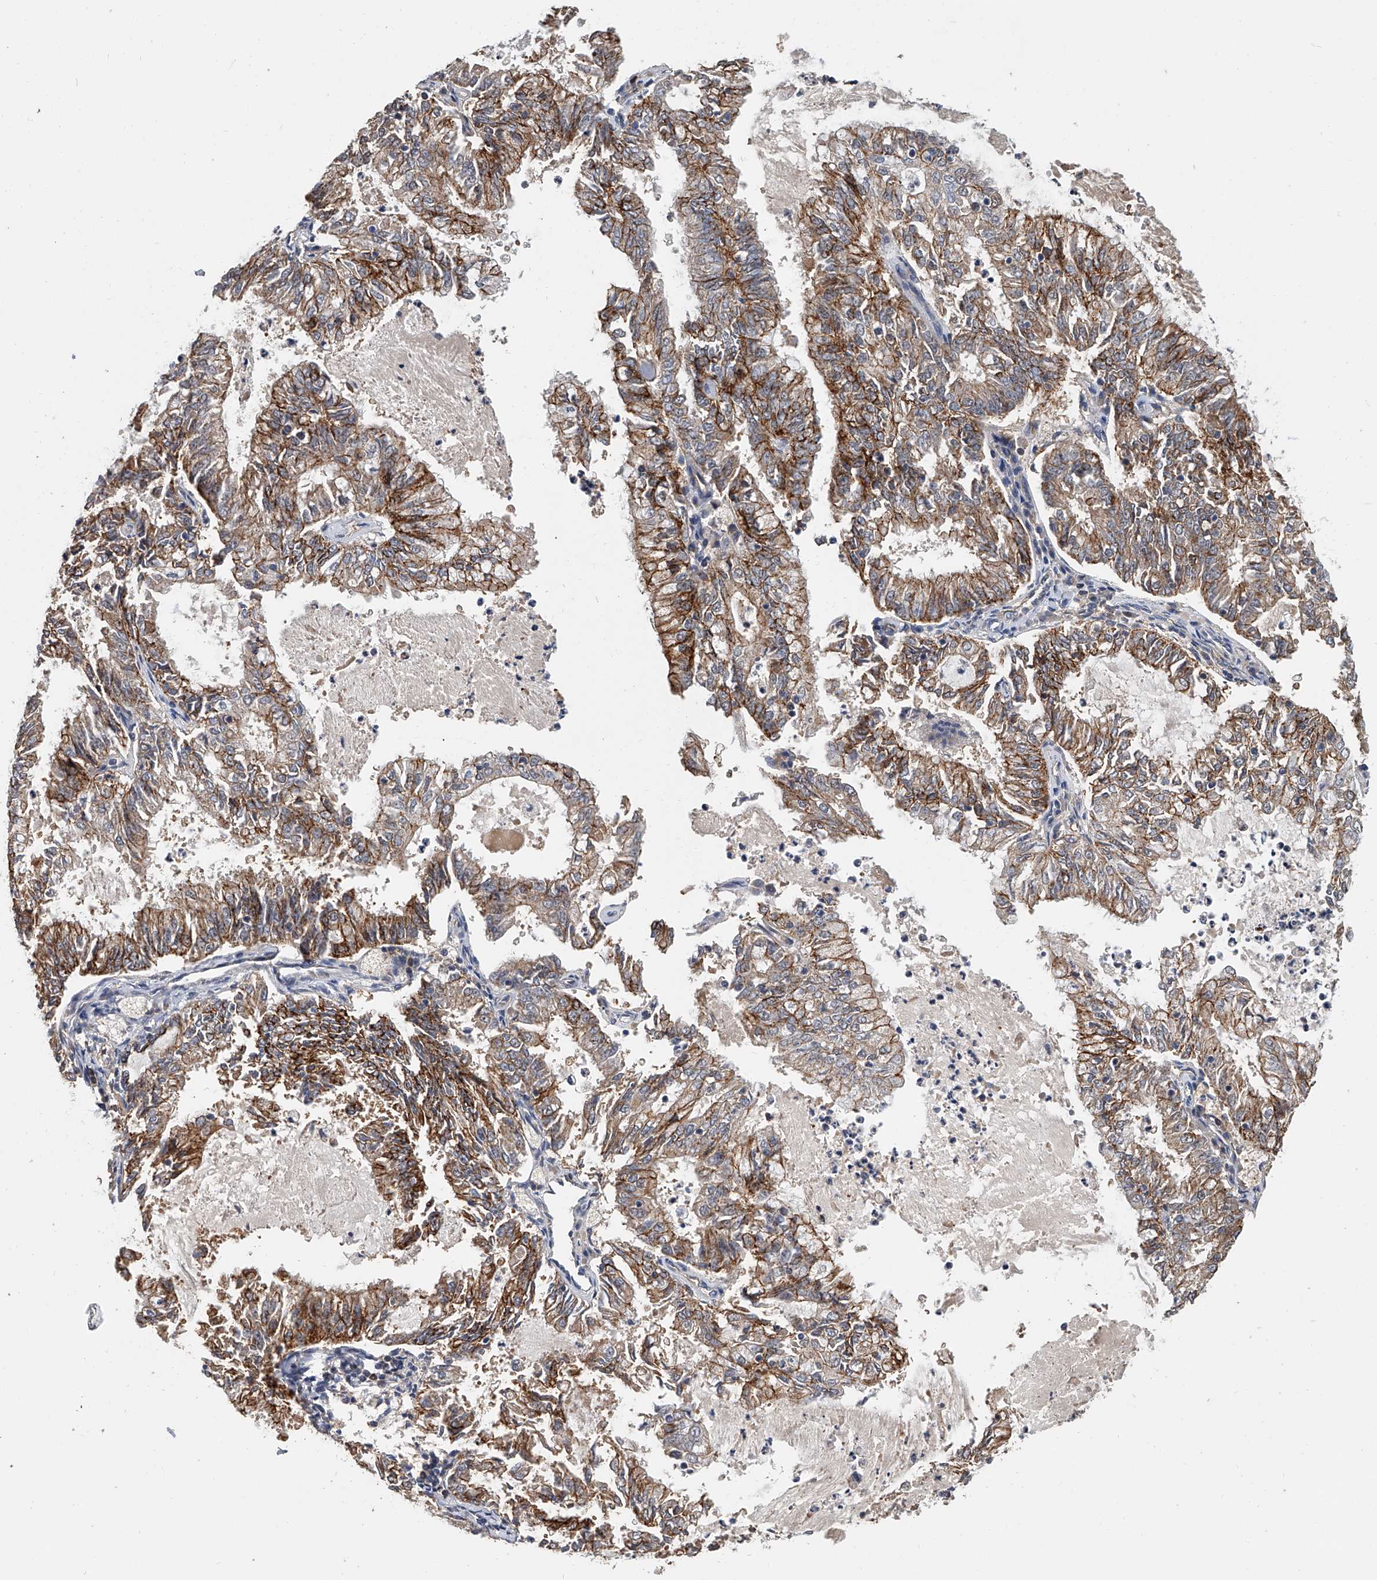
{"staining": {"intensity": "moderate", "quantity": "25%-75%", "location": "cytoplasmic/membranous"}, "tissue": "endometrial cancer", "cell_type": "Tumor cells", "image_type": "cancer", "snomed": [{"axis": "morphology", "description": "Adenocarcinoma, NOS"}, {"axis": "topography", "description": "Endometrium"}], "caption": "Protein staining displays moderate cytoplasmic/membranous staining in about 25%-75% of tumor cells in endometrial cancer (adenocarcinoma).", "gene": "CD200", "patient": {"sex": "female", "age": 57}}